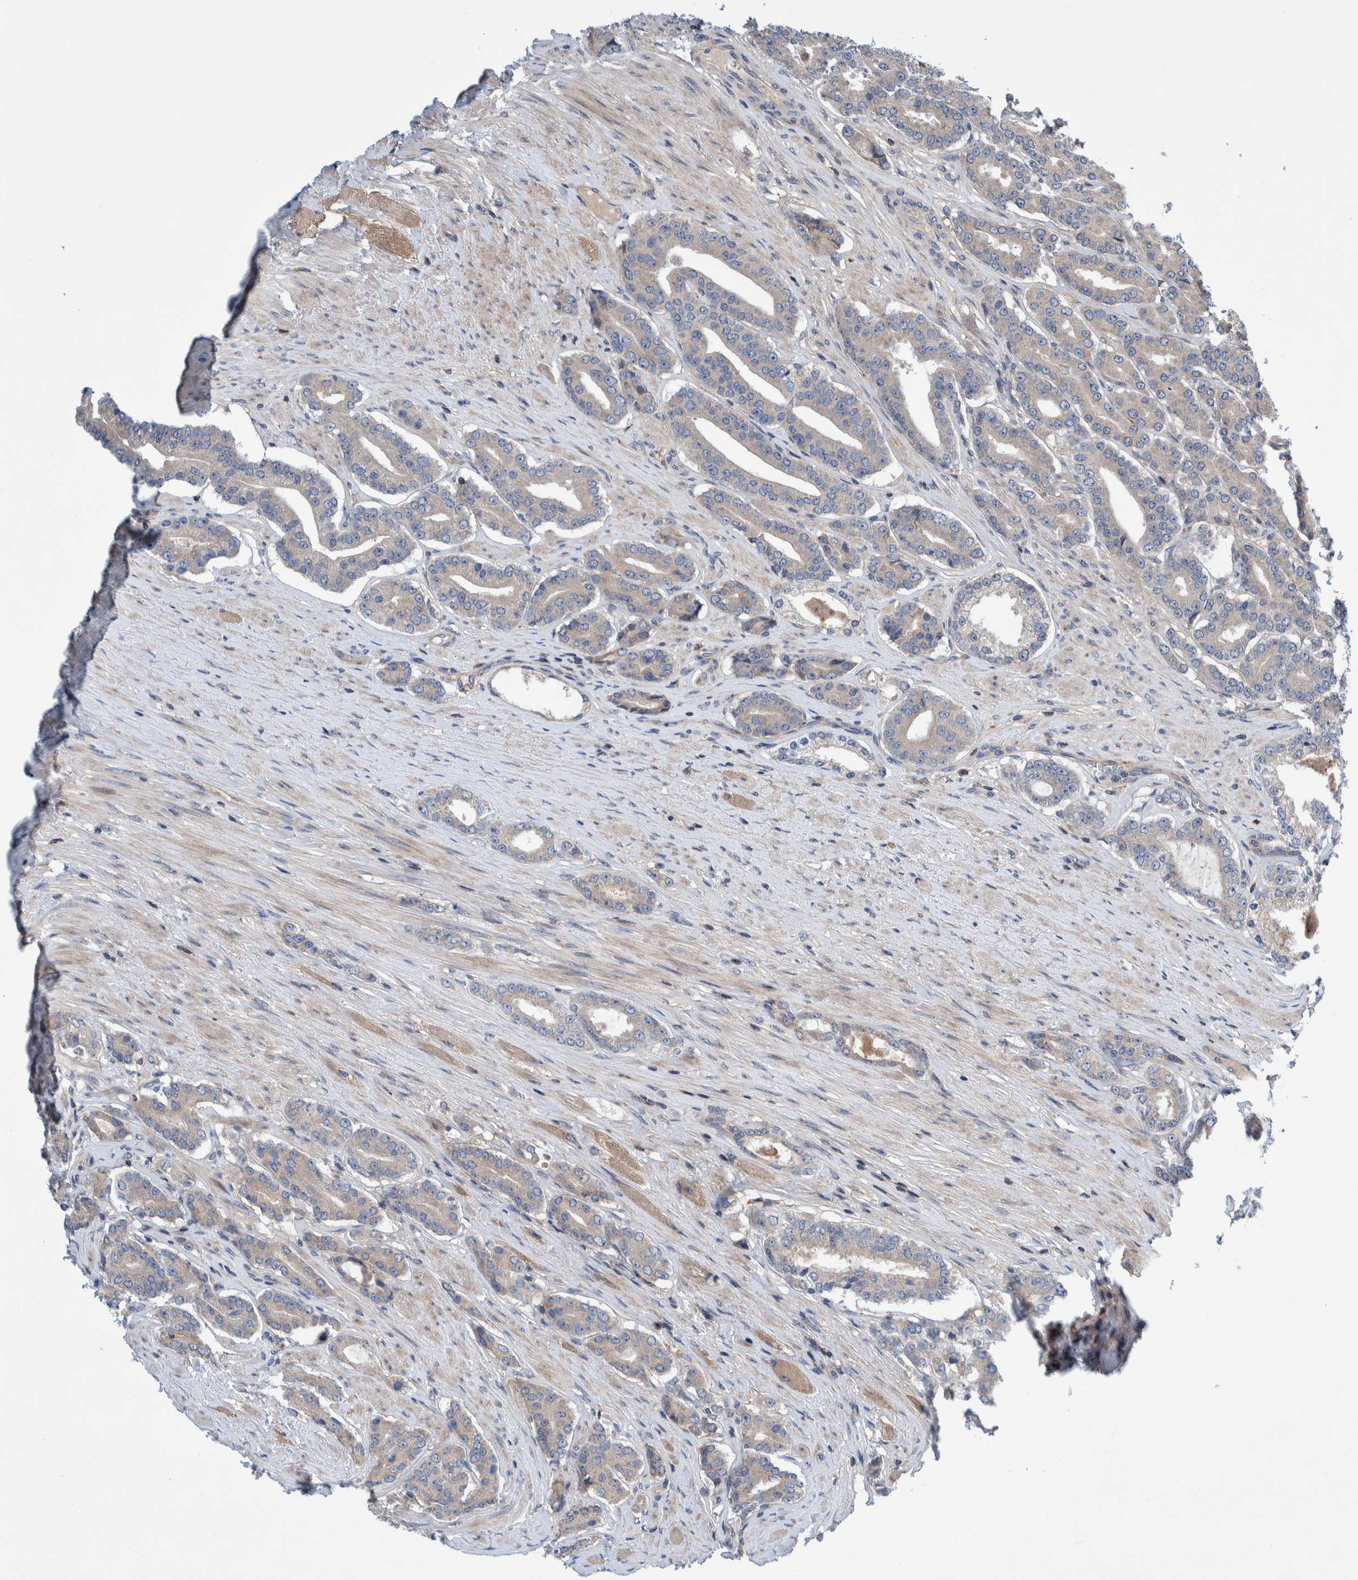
{"staining": {"intensity": "negative", "quantity": "none", "location": "none"}, "tissue": "prostate cancer", "cell_type": "Tumor cells", "image_type": "cancer", "snomed": [{"axis": "morphology", "description": "Adenocarcinoma, High grade"}, {"axis": "topography", "description": "Prostate"}], "caption": "Immunohistochemistry (IHC) photomicrograph of neoplastic tissue: prostate high-grade adenocarcinoma stained with DAB exhibits no significant protein expression in tumor cells.", "gene": "PIK3R6", "patient": {"sex": "male", "age": 71}}